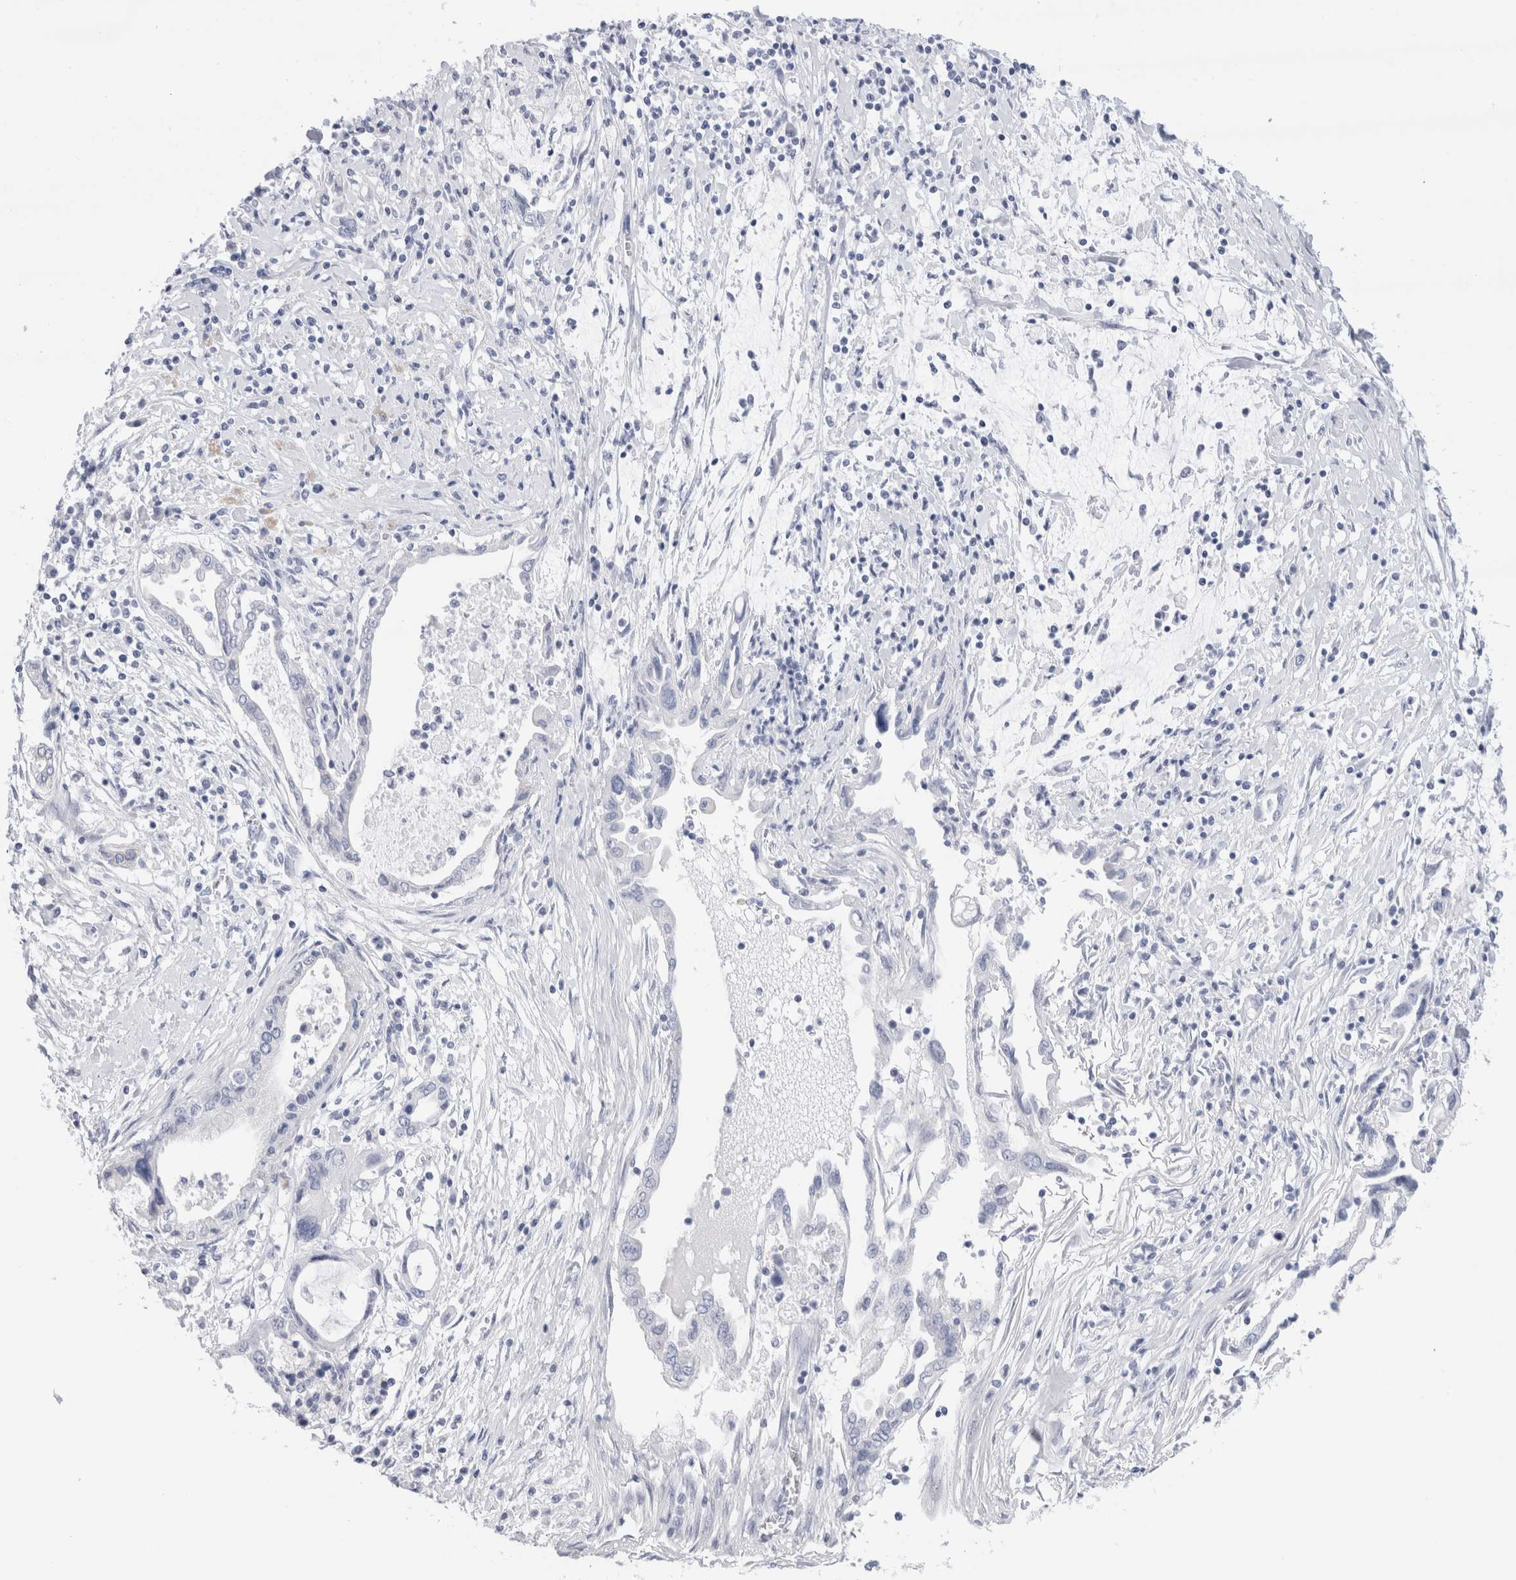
{"staining": {"intensity": "negative", "quantity": "none", "location": "none"}, "tissue": "pancreatic cancer", "cell_type": "Tumor cells", "image_type": "cancer", "snomed": [{"axis": "morphology", "description": "Adenocarcinoma, NOS"}, {"axis": "topography", "description": "Pancreas"}], "caption": "A high-resolution photomicrograph shows immunohistochemistry (IHC) staining of pancreatic cancer, which exhibits no significant staining in tumor cells.", "gene": "ECHDC2", "patient": {"sex": "female", "age": 57}}